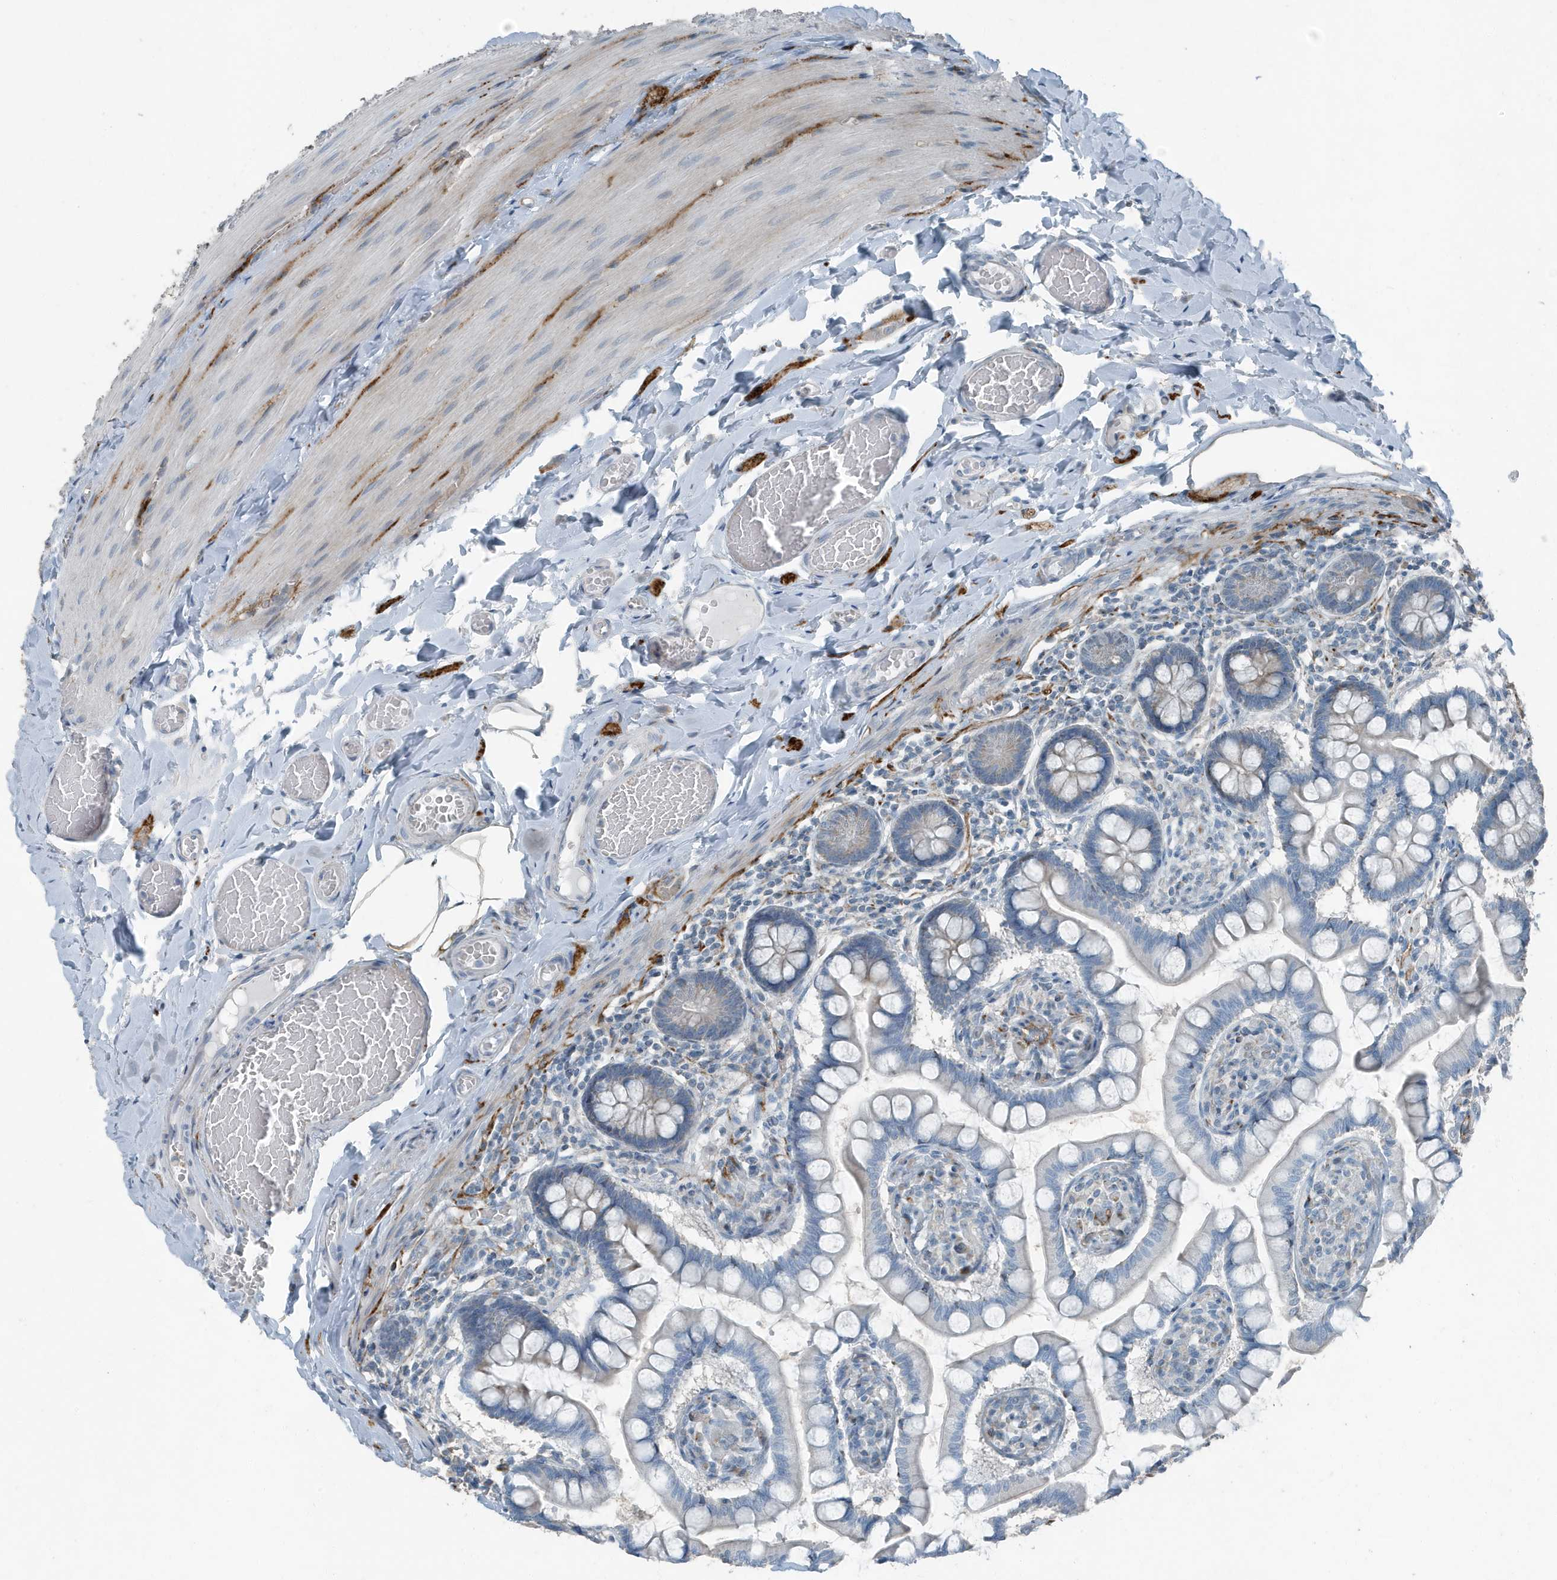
{"staining": {"intensity": "negative", "quantity": "none", "location": "none"}, "tissue": "small intestine", "cell_type": "Glandular cells", "image_type": "normal", "snomed": [{"axis": "morphology", "description": "Normal tissue, NOS"}, {"axis": "topography", "description": "Small intestine"}], "caption": "Glandular cells show no significant protein positivity in benign small intestine. Brightfield microscopy of immunohistochemistry stained with DAB (3,3'-diaminobenzidine) (brown) and hematoxylin (blue), captured at high magnification.", "gene": "FAM162A", "patient": {"sex": "male", "age": 41}}